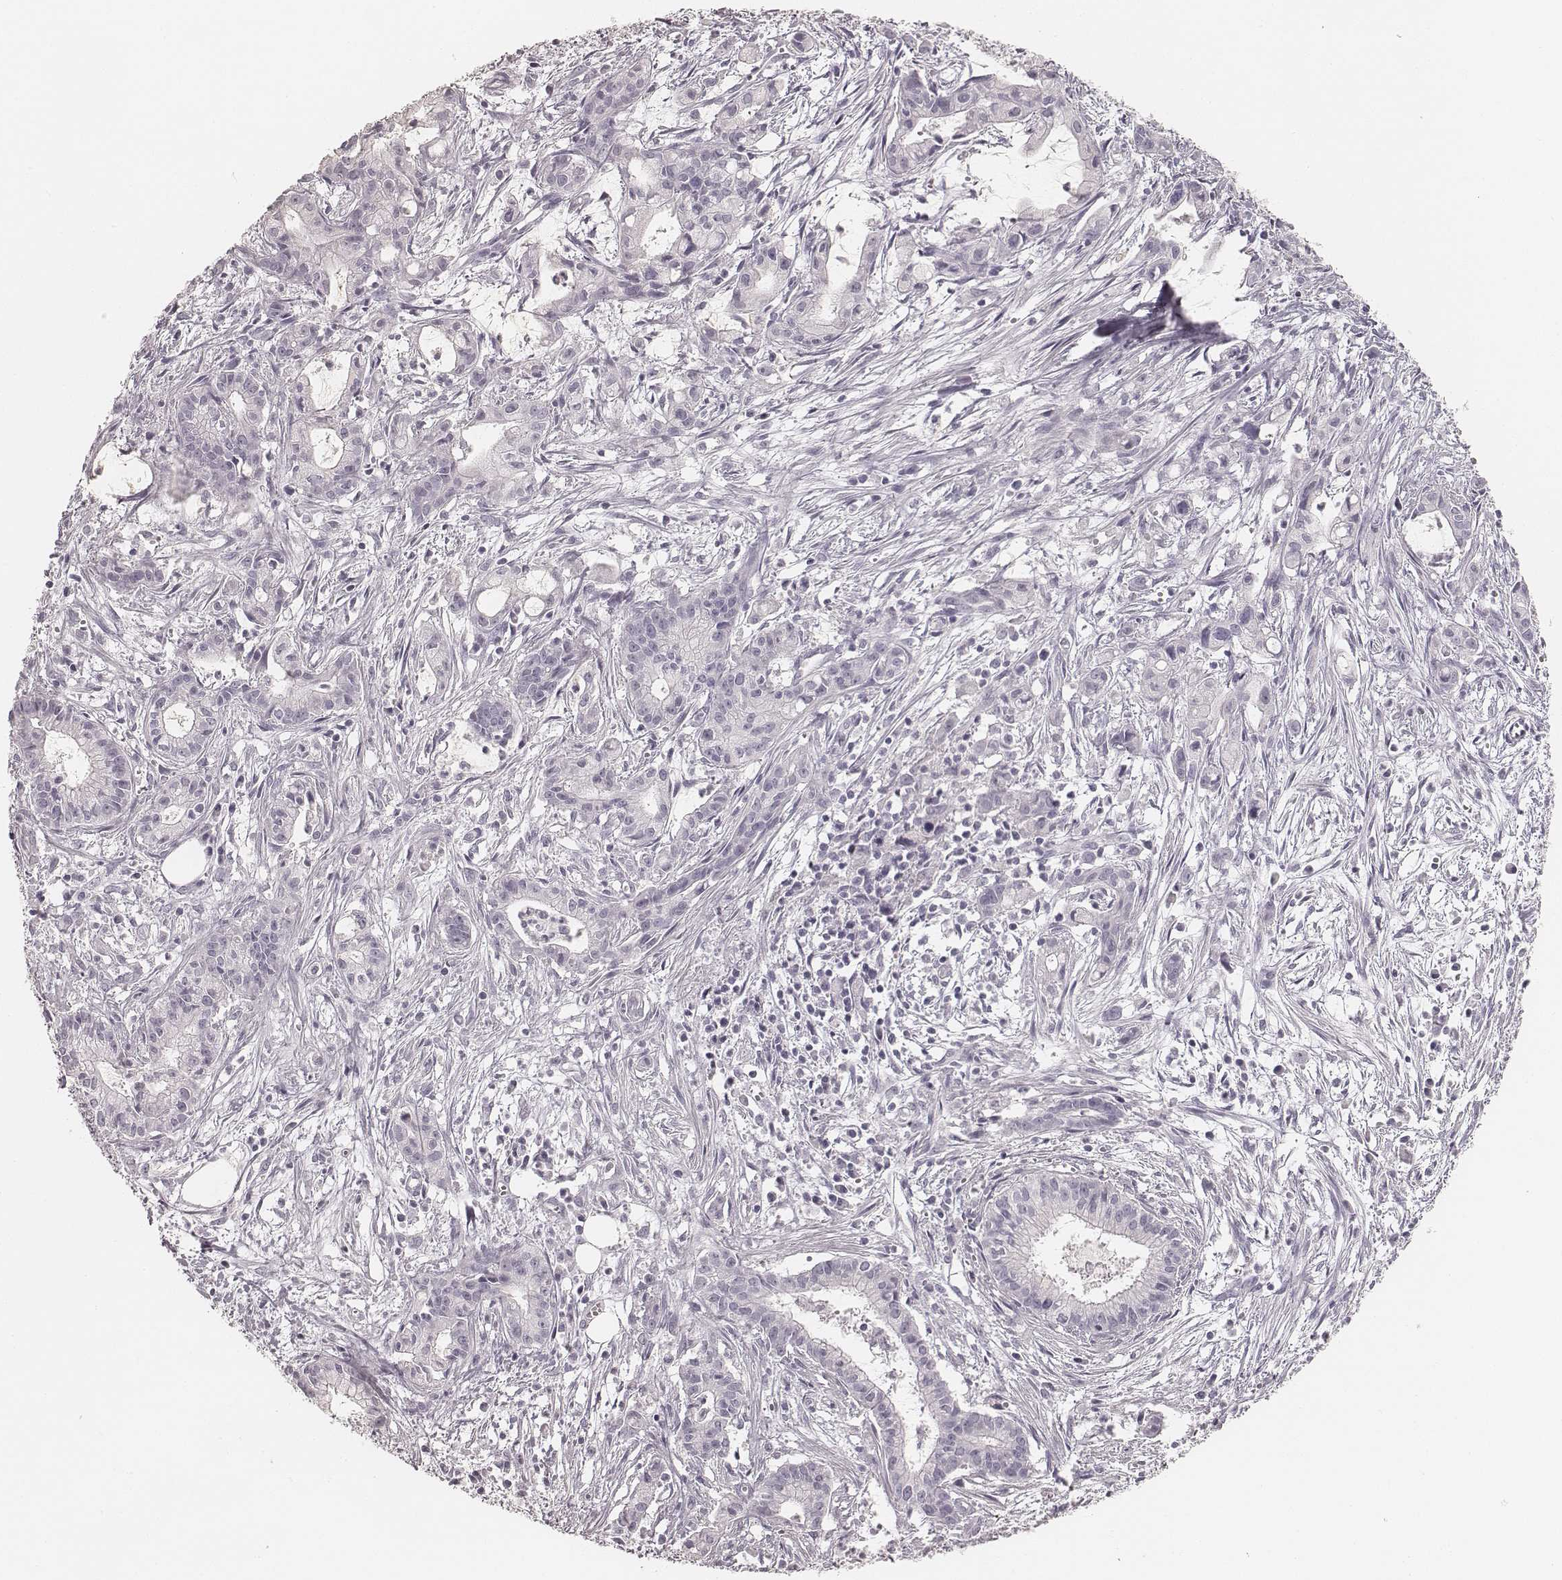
{"staining": {"intensity": "negative", "quantity": "none", "location": "none"}, "tissue": "pancreatic cancer", "cell_type": "Tumor cells", "image_type": "cancer", "snomed": [{"axis": "morphology", "description": "Adenocarcinoma, NOS"}, {"axis": "topography", "description": "Pancreas"}], "caption": "Immunohistochemistry image of pancreatic adenocarcinoma stained for a protein (brown), which shows no positivity in tumor cells.", "gene": "KRT72", "patient": {"sex": "male", "age": 48}}